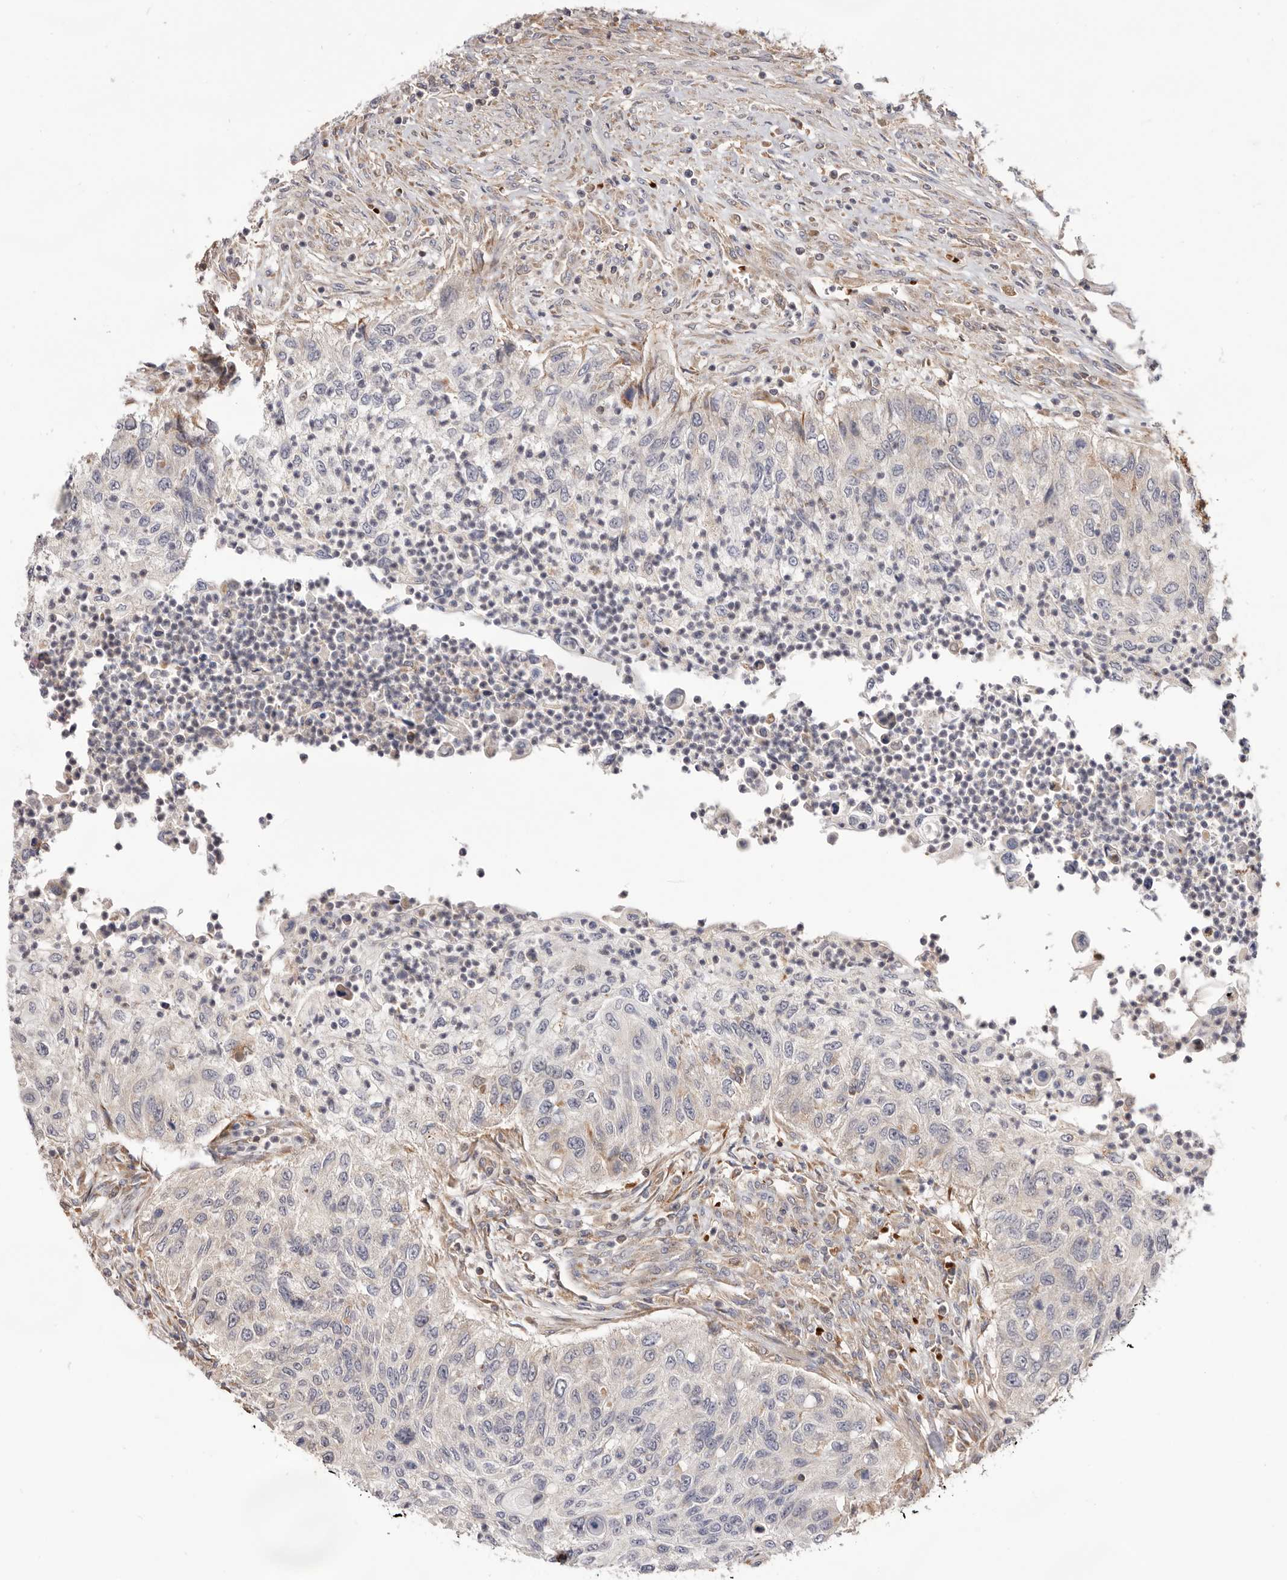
{"staining": {"intensity": "negative", "quantity": "none", "location": "none"}, "tissue": "urothelial cancer", "cell_type": "Tumor cells", "image_type": "cancer", "snomed": [{"axis": "morphology", "description": "Urothelial carcinoma, High grade"}, {"axis": "topography", "description": "Urinary bladder"}], "caption": "Tumor cells are negative for brown protein staining in urothelial cancer.", "gene": "RNF213", "patient": {"sex": "female", "age": 60}}